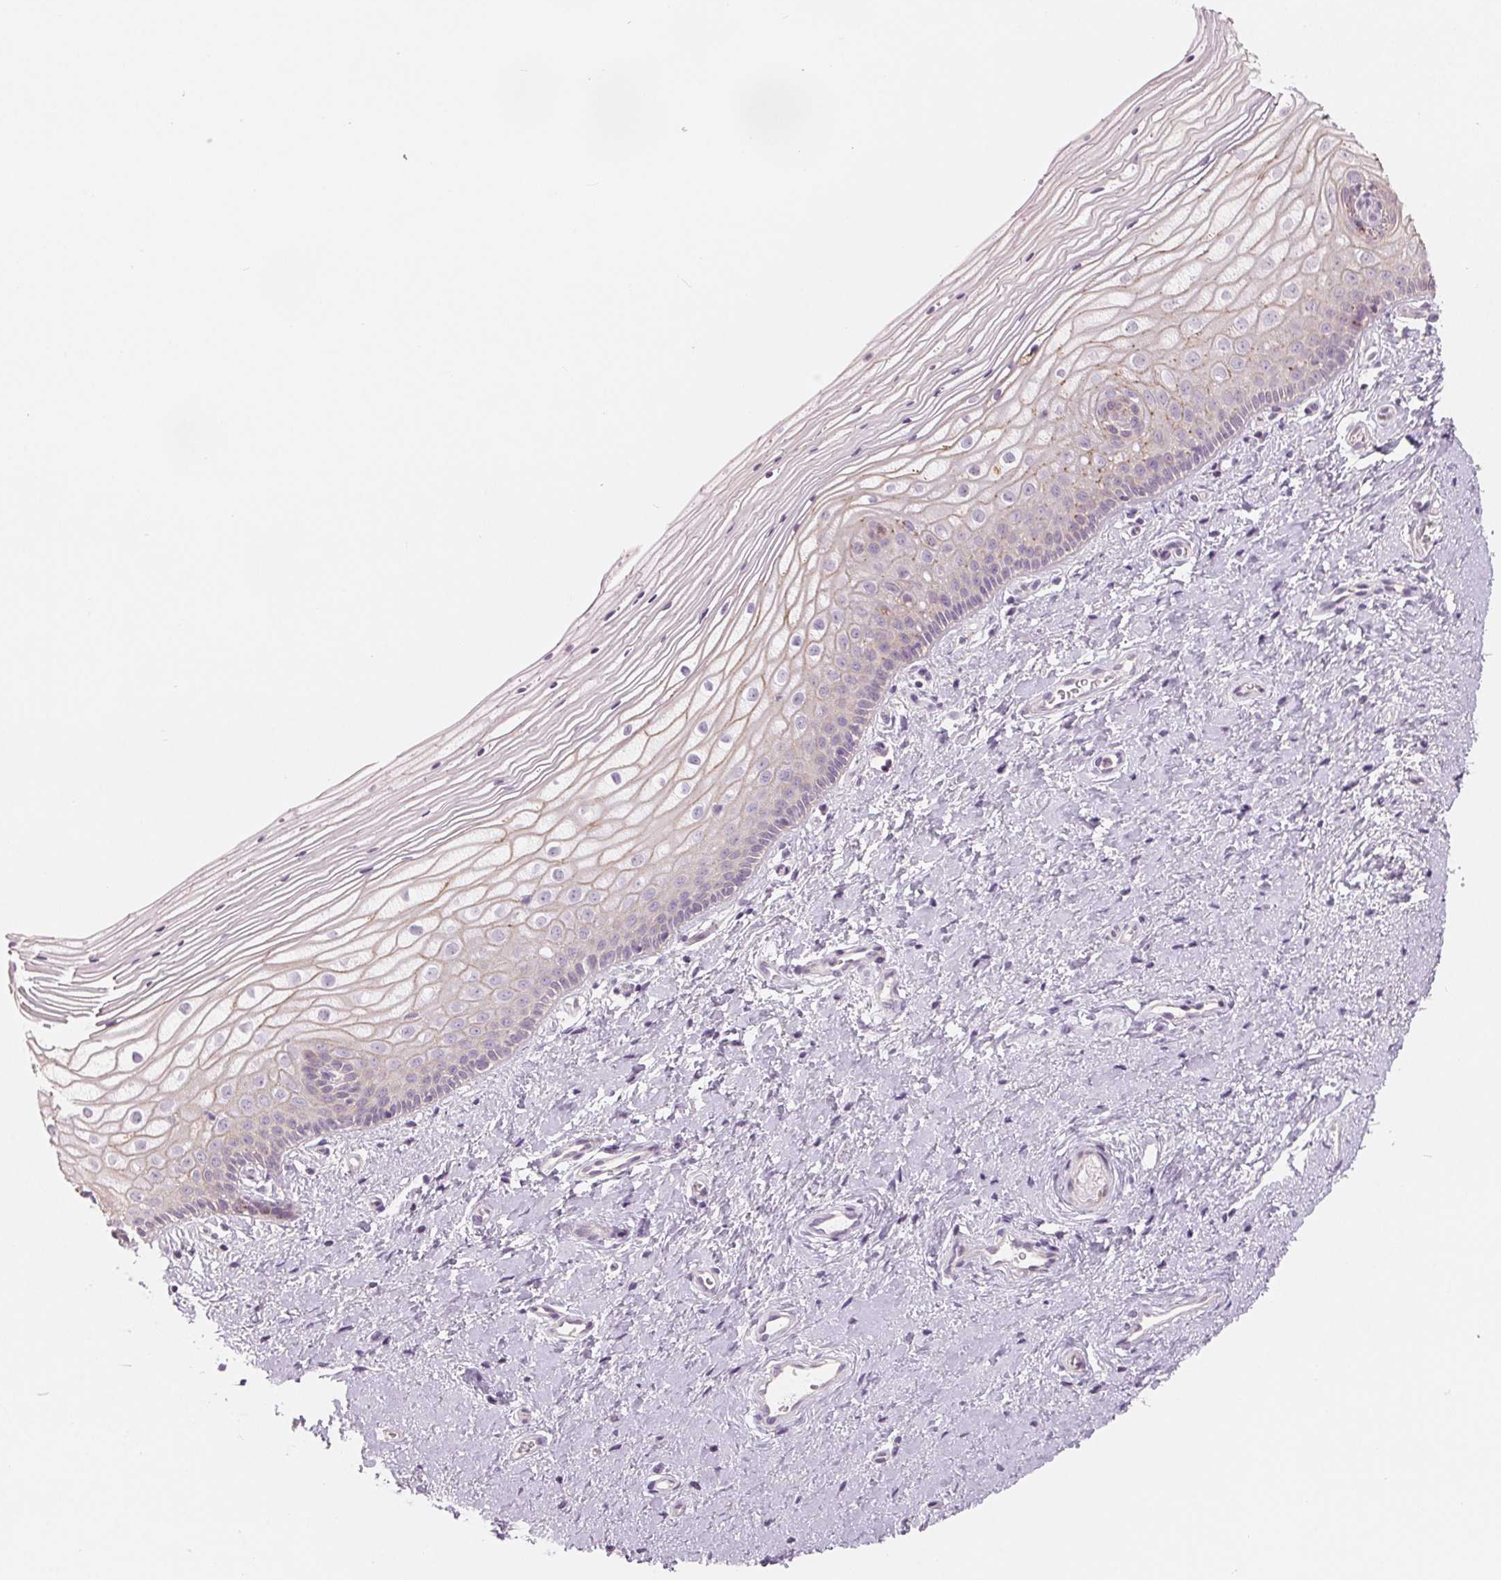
{"staining": {"intensity": "negative", "quantity": "none", "location": "none"}, "tissue": "vagina", "cell_type": "Squamous epithelial cells", "image_type": "normal", "snomed": [{"axis": "morphology", "description": "Normal tissue, NOS"}, {"axis": "topography", "description": "Vagina"}], "caption": "This is an immunohistochemistry (IHC) micrograph of unremarkable human vagina. There is no expression in squamous epithelial cells.", "gene": "VTCN1", "patient": {"sex": "female", "age": 39}}